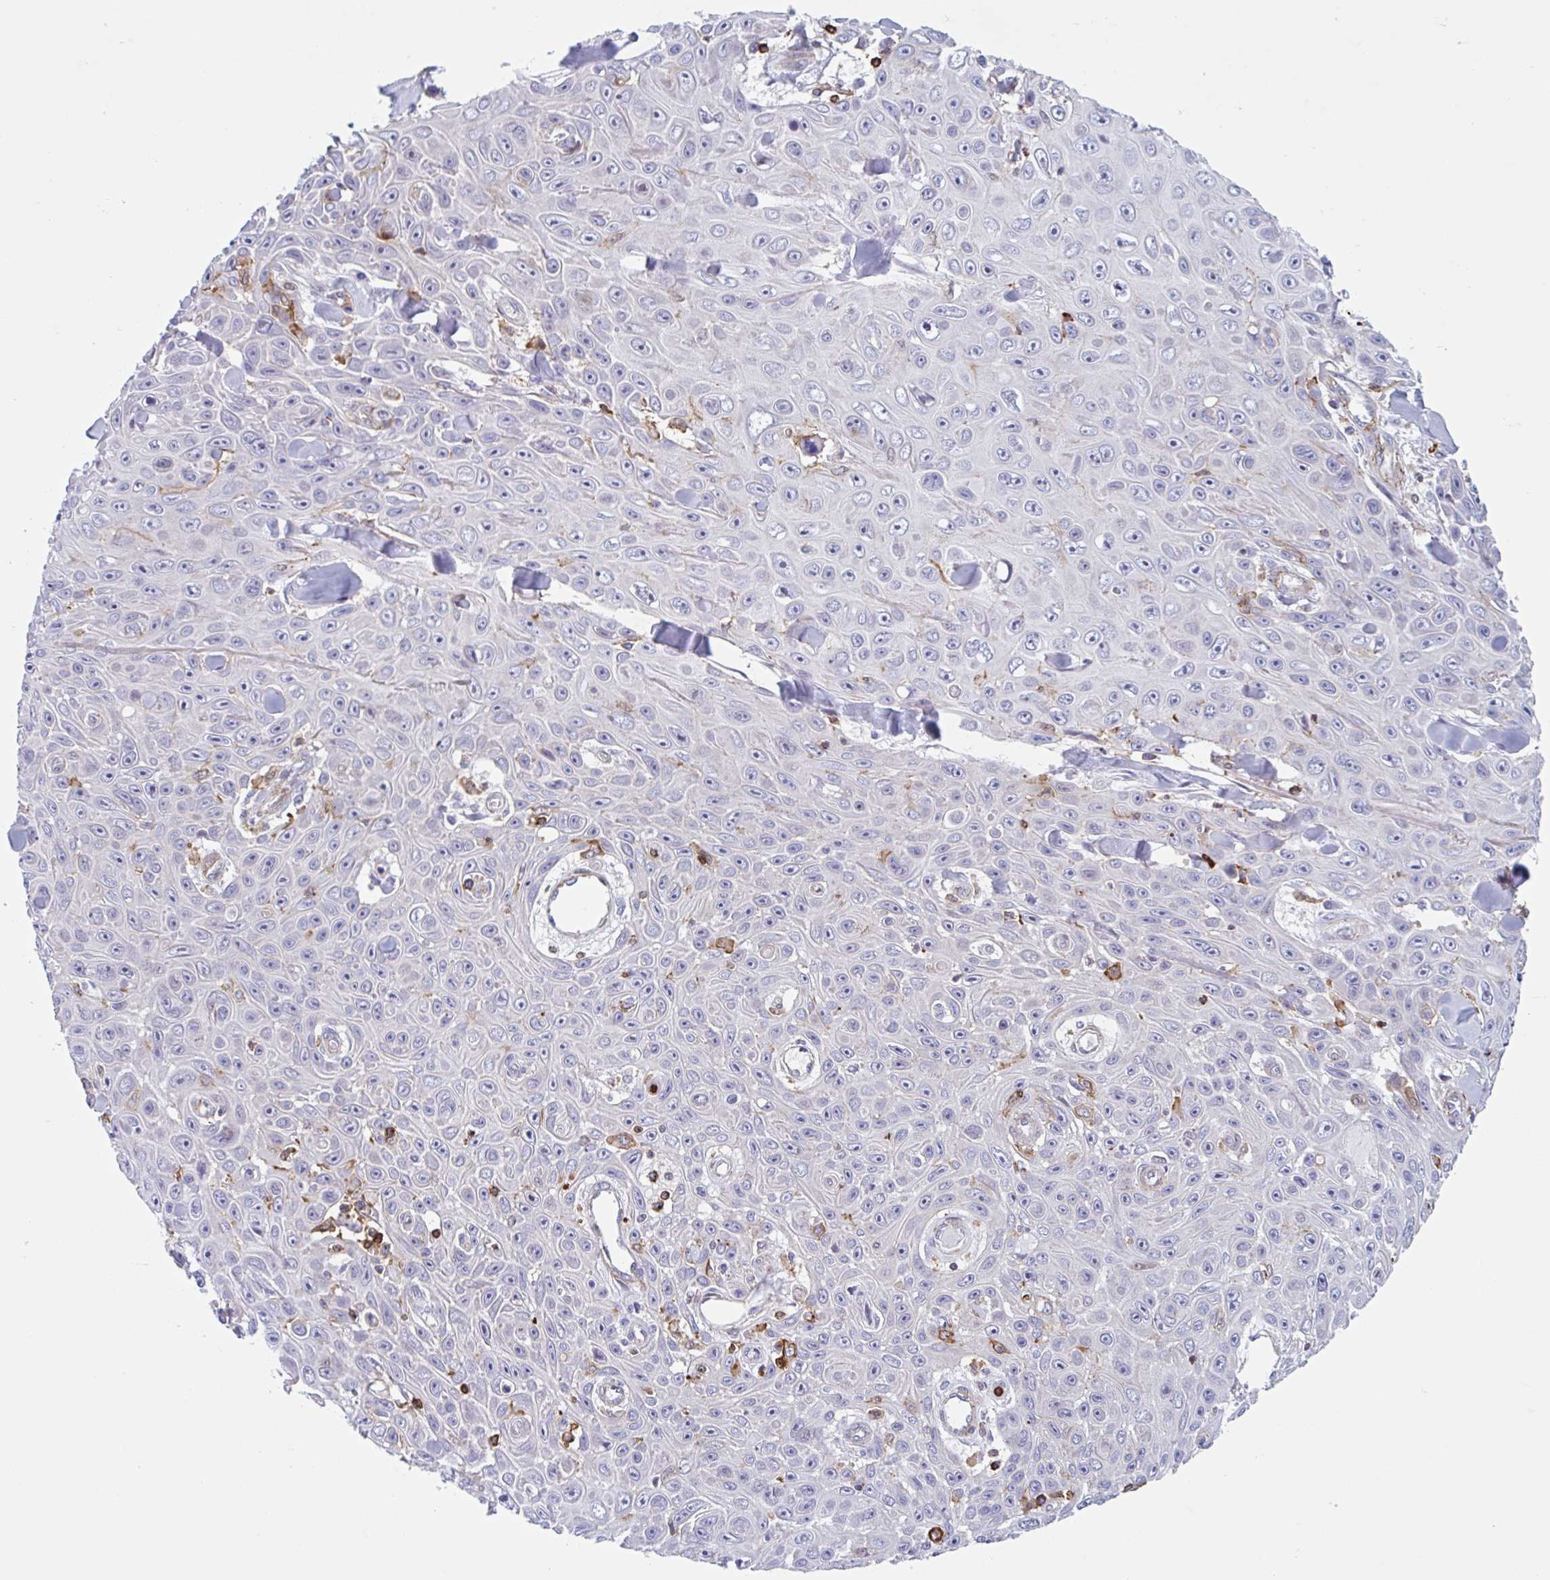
{"staining": {"intensity": "negative", "quantity": "none", "location": "none"}, "tissue": "skin cancer", "cell_type": "Tumor cells", "image_type": "cancer", "snomed": [{"axis": "morphology", "description": "Squamous cell carcinoma, NOS"}, {"axis": "topography", "description": "Skin"}], "caption": "IHC image of neoplastic tissue: human skin cancer stained with DAB (3,3'-diaminobenzidine) shows no significant protein positivity in tumor cells.", "gene": "EFHD1", "patient": {"sex": "male", "age": 82}}